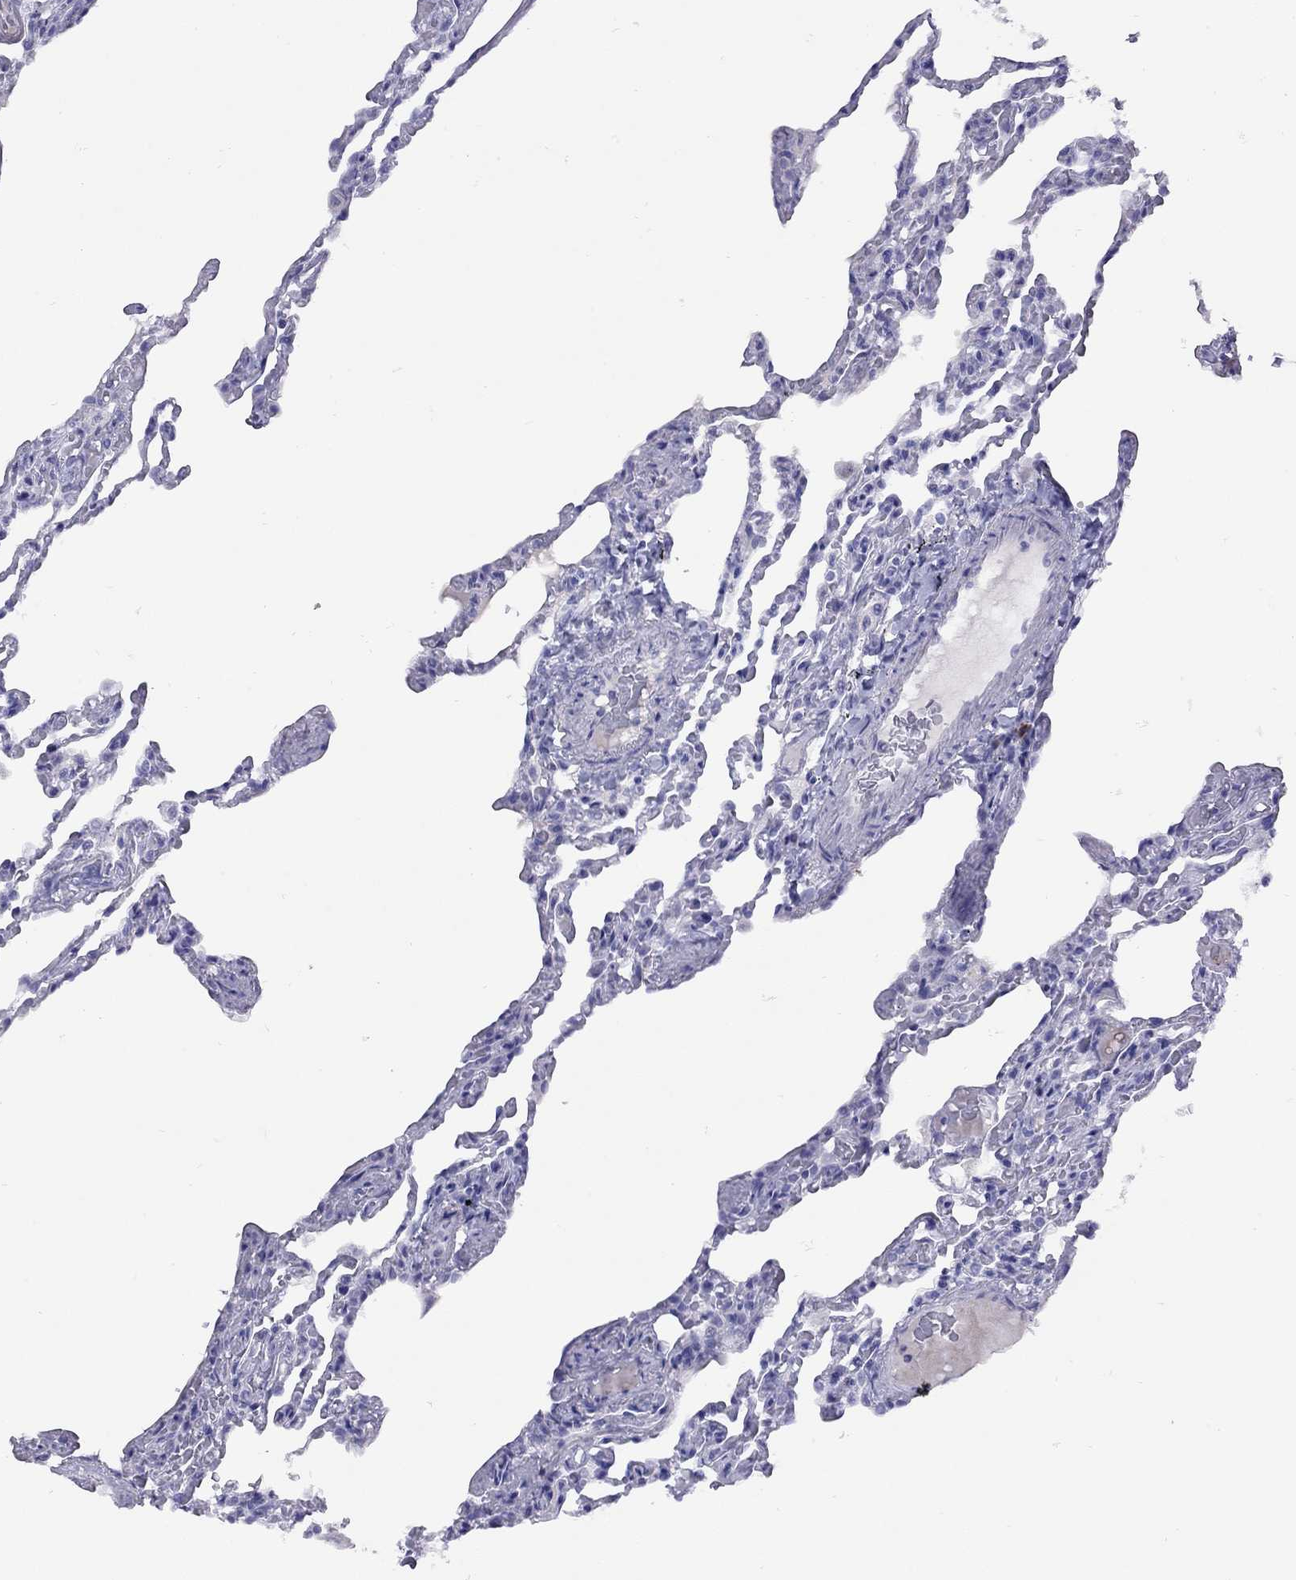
{"staining": {"intensity": "negative", "quantity": "none", "location": "none"}, "tissue": "lung", "cell_type": "Alveolar cells", "image_type": "normal", "snomed": [{"axis": "morphology", "description": "Normal tissue, NOS"}, {"axis": "topography", "description": "Lung"}], "caption": "Immunohistochemistry (IHC) of unremarkable human lung demonstrates no staining in alveolar cells.", "gene": "GRIA2", "patient": {"sex": "female", "age": 43}}